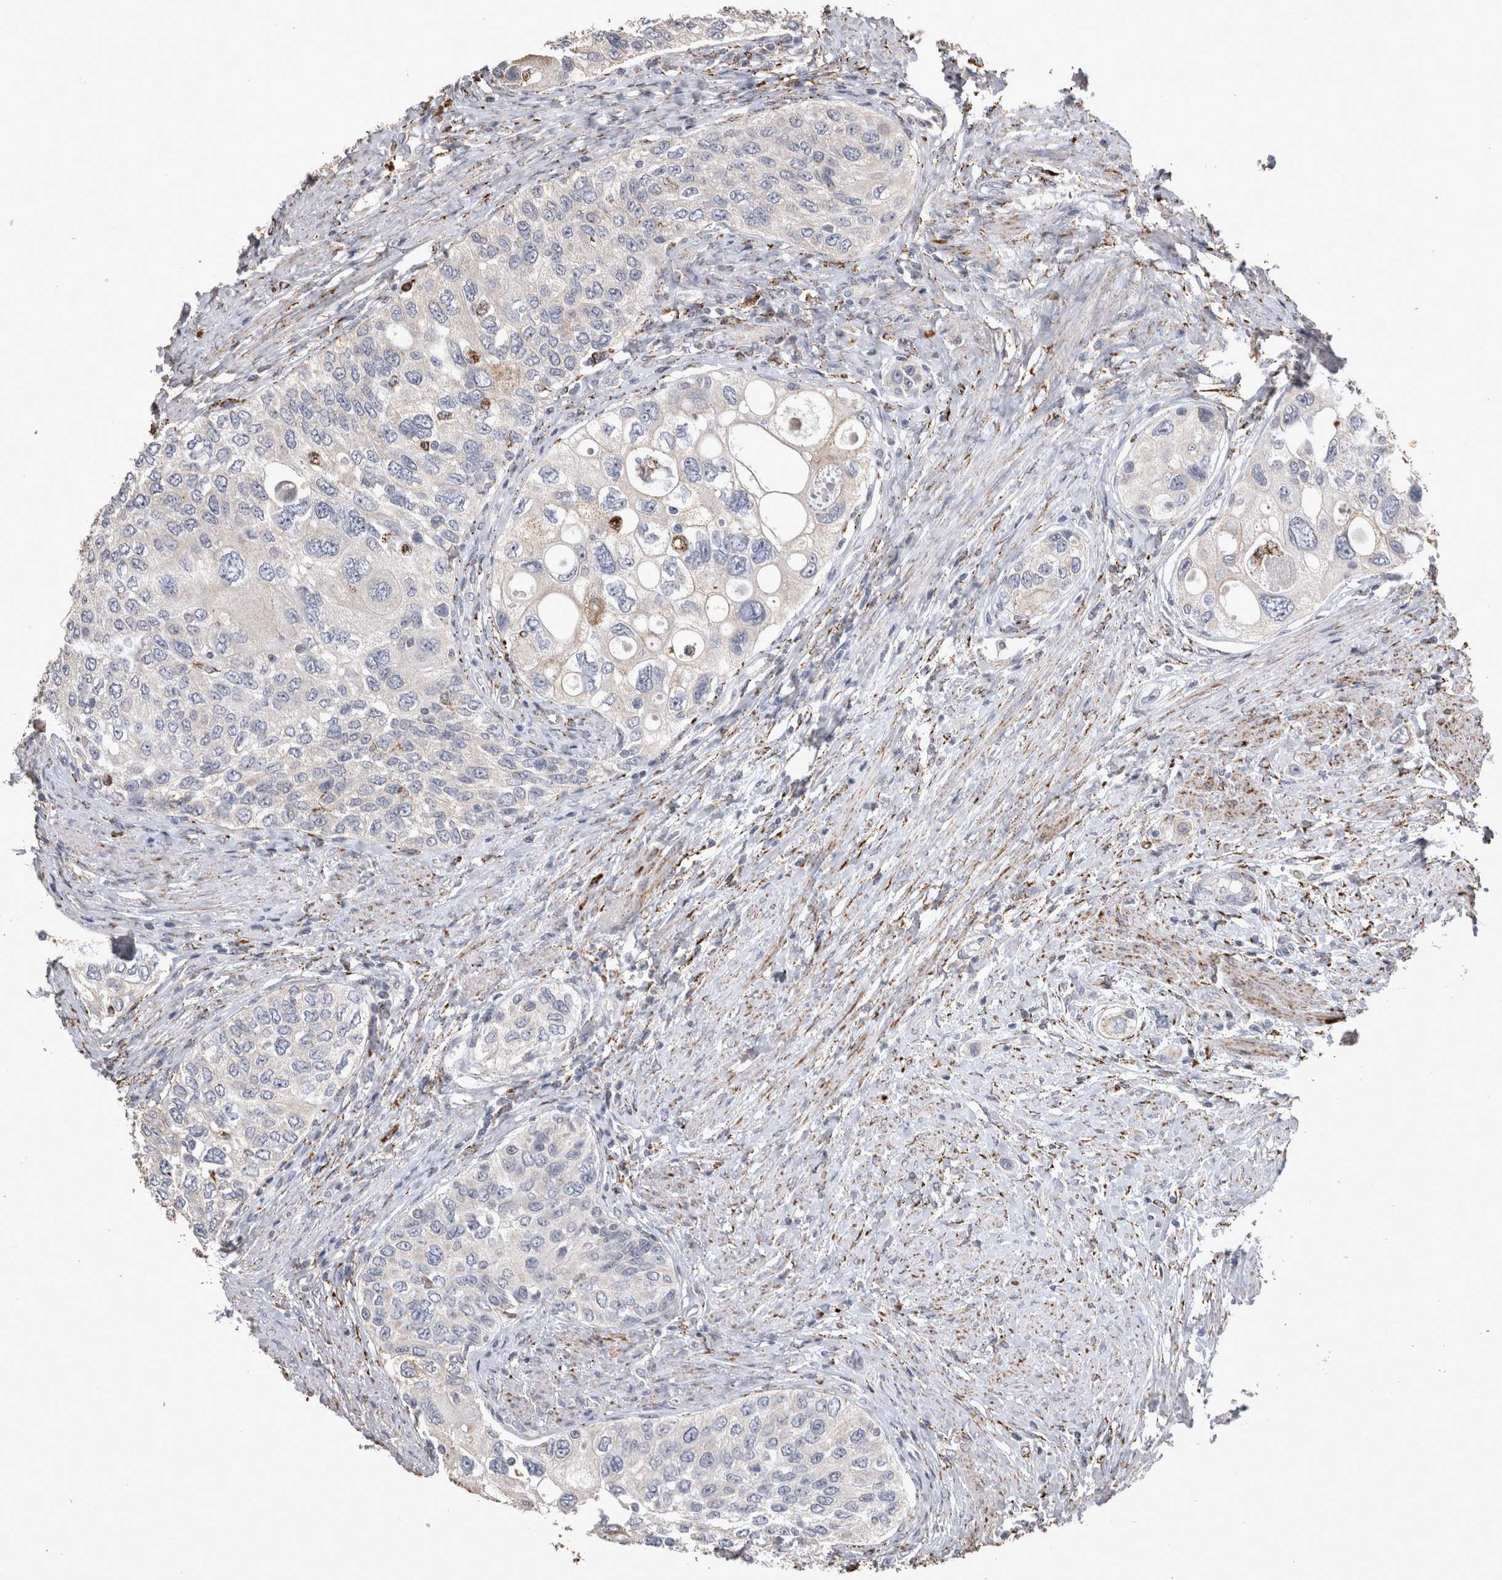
{"staining": {"intensity": "negative", "quantity": "none", "location": "none"}, "tissue": "urothelial cancer", "cell_type": "Tumor cells", "image_type": "cancer", "snomed": [{"axis": "morphology", "description": "Urothelial carcinoma, High grade"}, {"axis": "topography", "description": "Urinary bladder"}], "caption": "This image is of urothelial carcinoma (high-grade) stained with immunohistochemistry (IHC) to label a protein in brown with the nuclei are counter-stained blue. There is no expression in tumor cells. (Stains: DAB (3,3'-diaminobenzidine) immunohistochemistry (IHC) with hematoxylin counter stain, Microscopy: brightfield microscopy at high magnification).", "gene": "DKK3", "patient": {"sex": "female", "age": 56}}